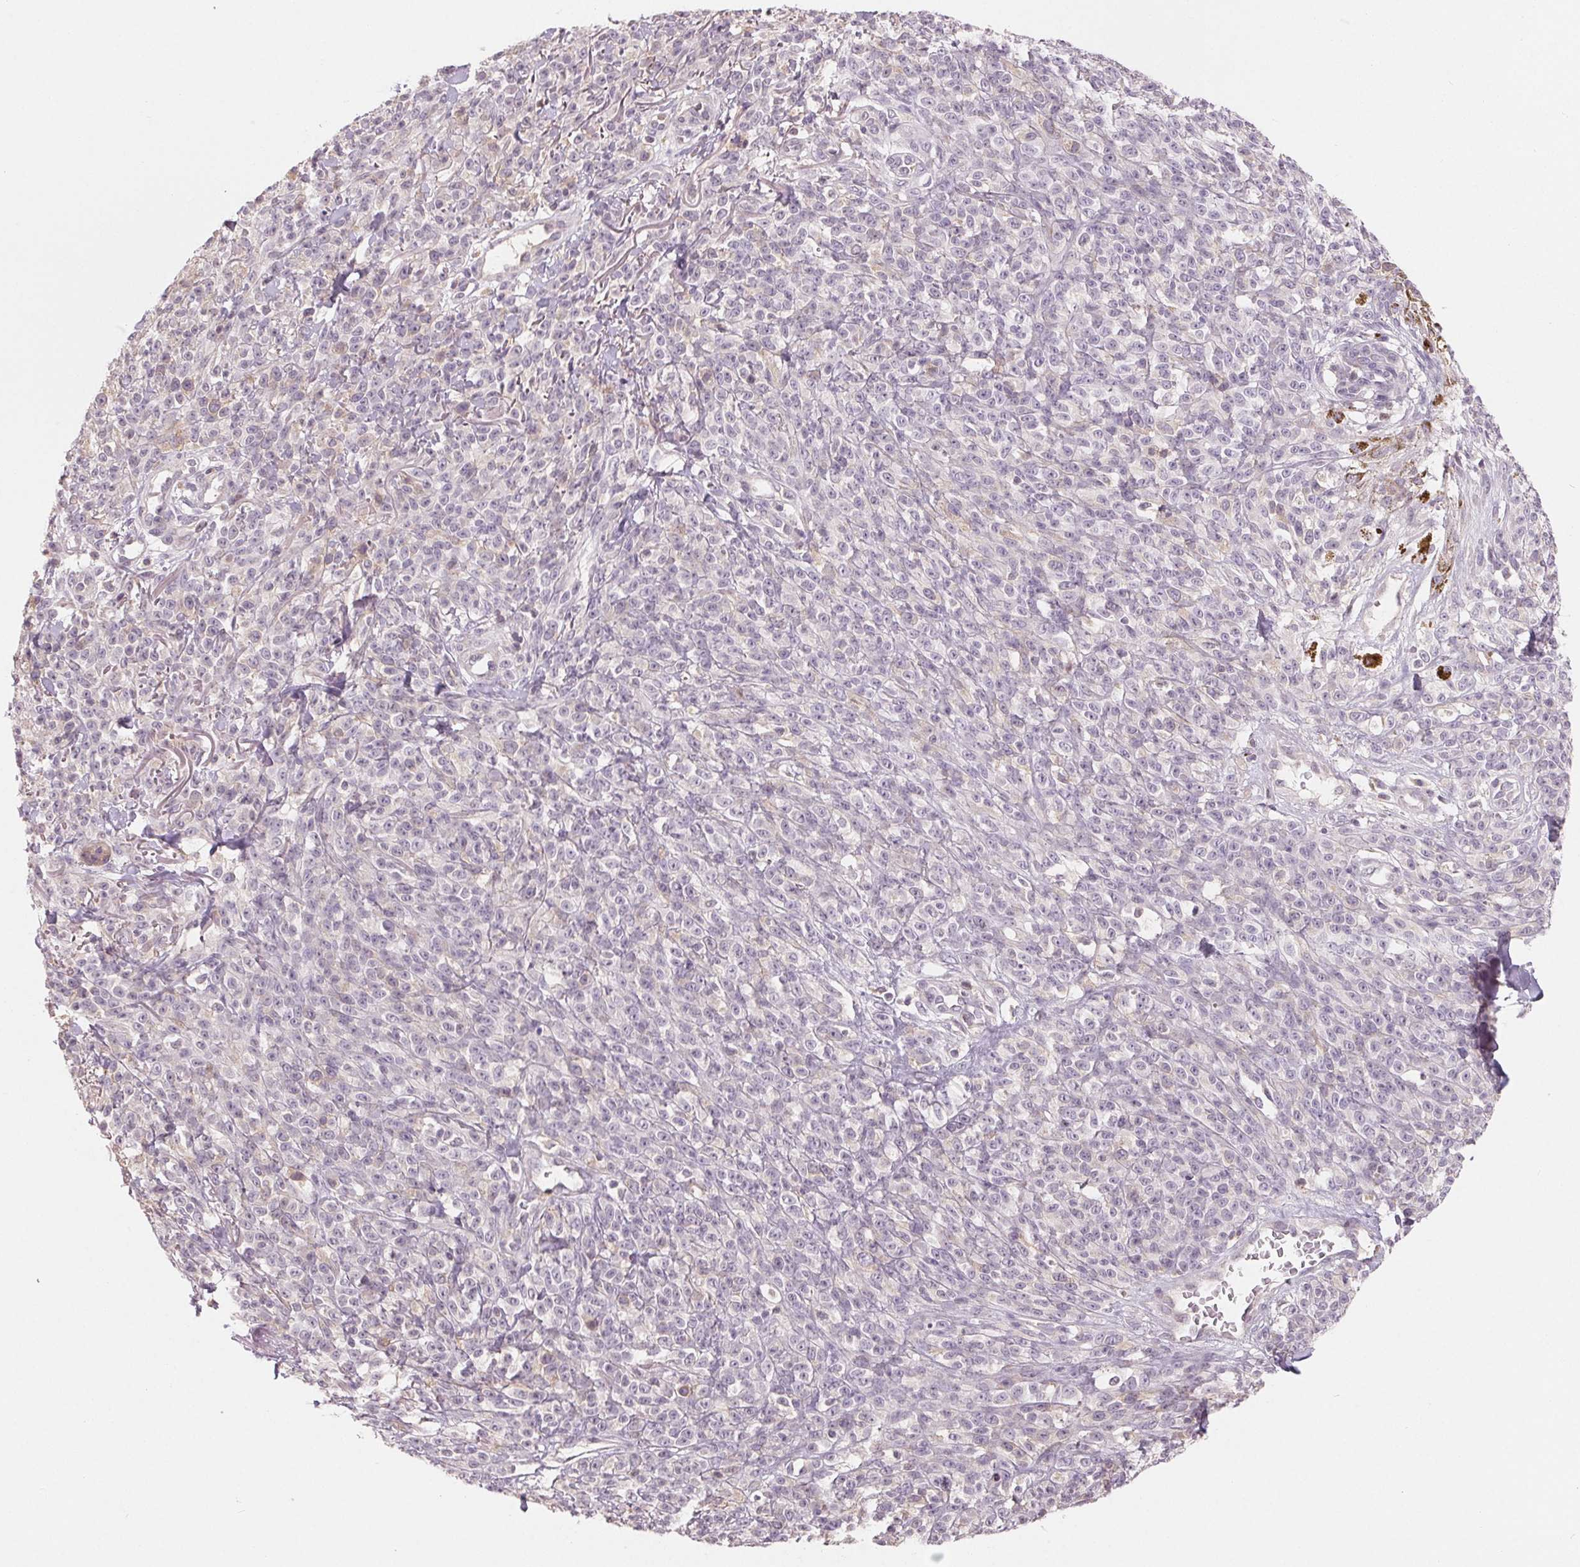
{"staining": {"intensity": "negative", "quantity": "none", "location": "none"}, "tissue": "melanoma", "cell_type": "Tumor cells", "image_type": "cancer", "snomed": [{"axis": "morphology", "description": "Malignant melanoma, NOS"}, {"axis": "topography", "description": "Skin"}, {"axis": "topography", "description": "Skin of trunk"}], "caption": "This is a photomicrograph of IHC staining of malignant melanoma, which shows no staining in tumor cells.", "gene": "AQP8", "patient": {"sex": "male", "age": 74}}